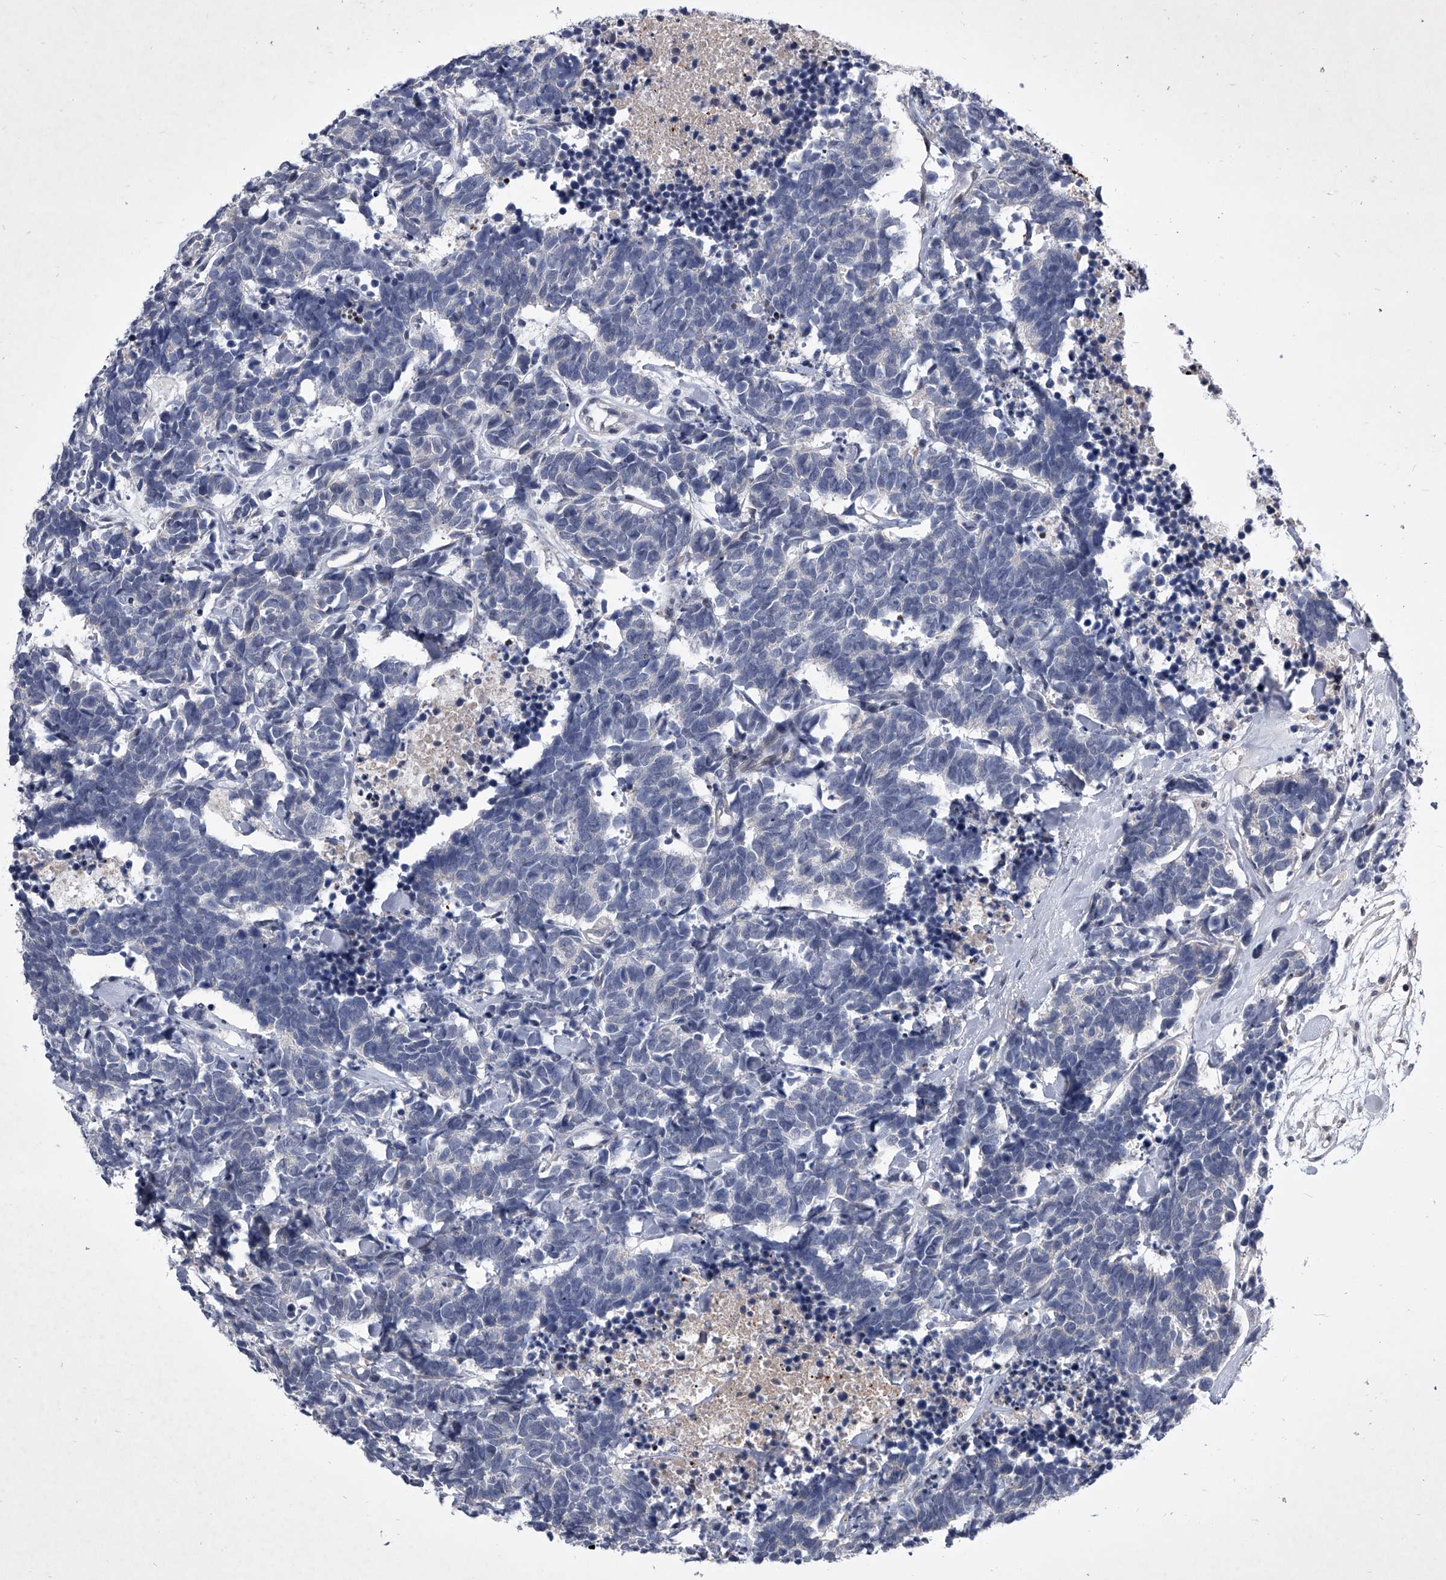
{"staining": {"intensity": "negative", "quantity": "none", "location": "none"}, "tissue": "carcinoid", "cell_type": "Tumor cells", "image_type": "cancer", "snomed": [{"axis": "morphology", "description": "Carcinoma, NOS"}, {"axis": "morphology", "description": "Carcinoid, malignant, NOS"}, {"axis": "topography", "description": "Urinary bladder"}], "caption": "There is no significant positivity in tumor cells of carcinoid (malignant).", "gene": "ZNF76", "patient": {"sex": "male", "age": 57}}